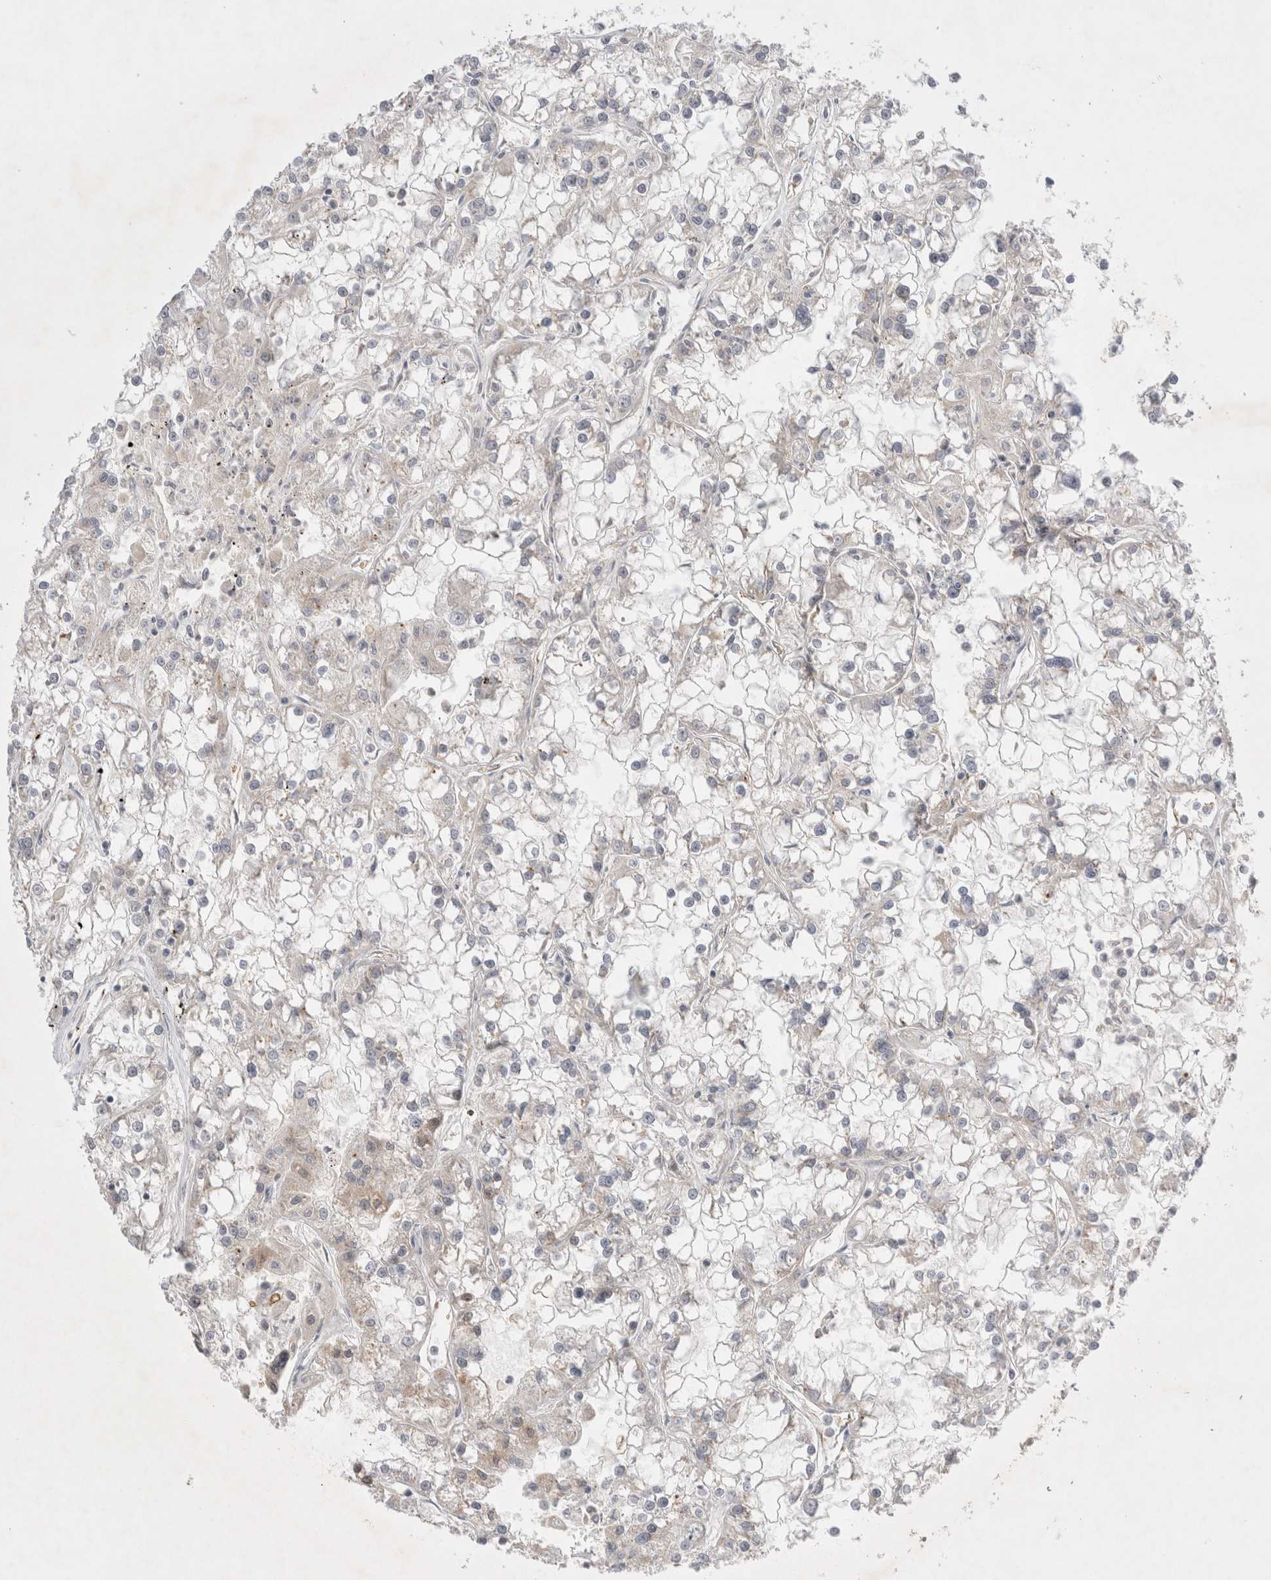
{"staining": {"intensity": "weak", "quantity": "<25%", "location": "nuclear"}, "tissue": "renal cancer", "cell_type": "Tumor cells", "image_type": "cancer", "snomed": [{"axis": "morphology", "description": "Adenocarcinoma, NOS"}, {"axis": "topography", "description": "Kidney"}], "caption": "Immunohistochemical staining of renal cancer (adenocarcinoma) reveals no significant positivity in tumor cells.", "gene": "WIPF2", "patient": {"sex": "female", "age": 52}}